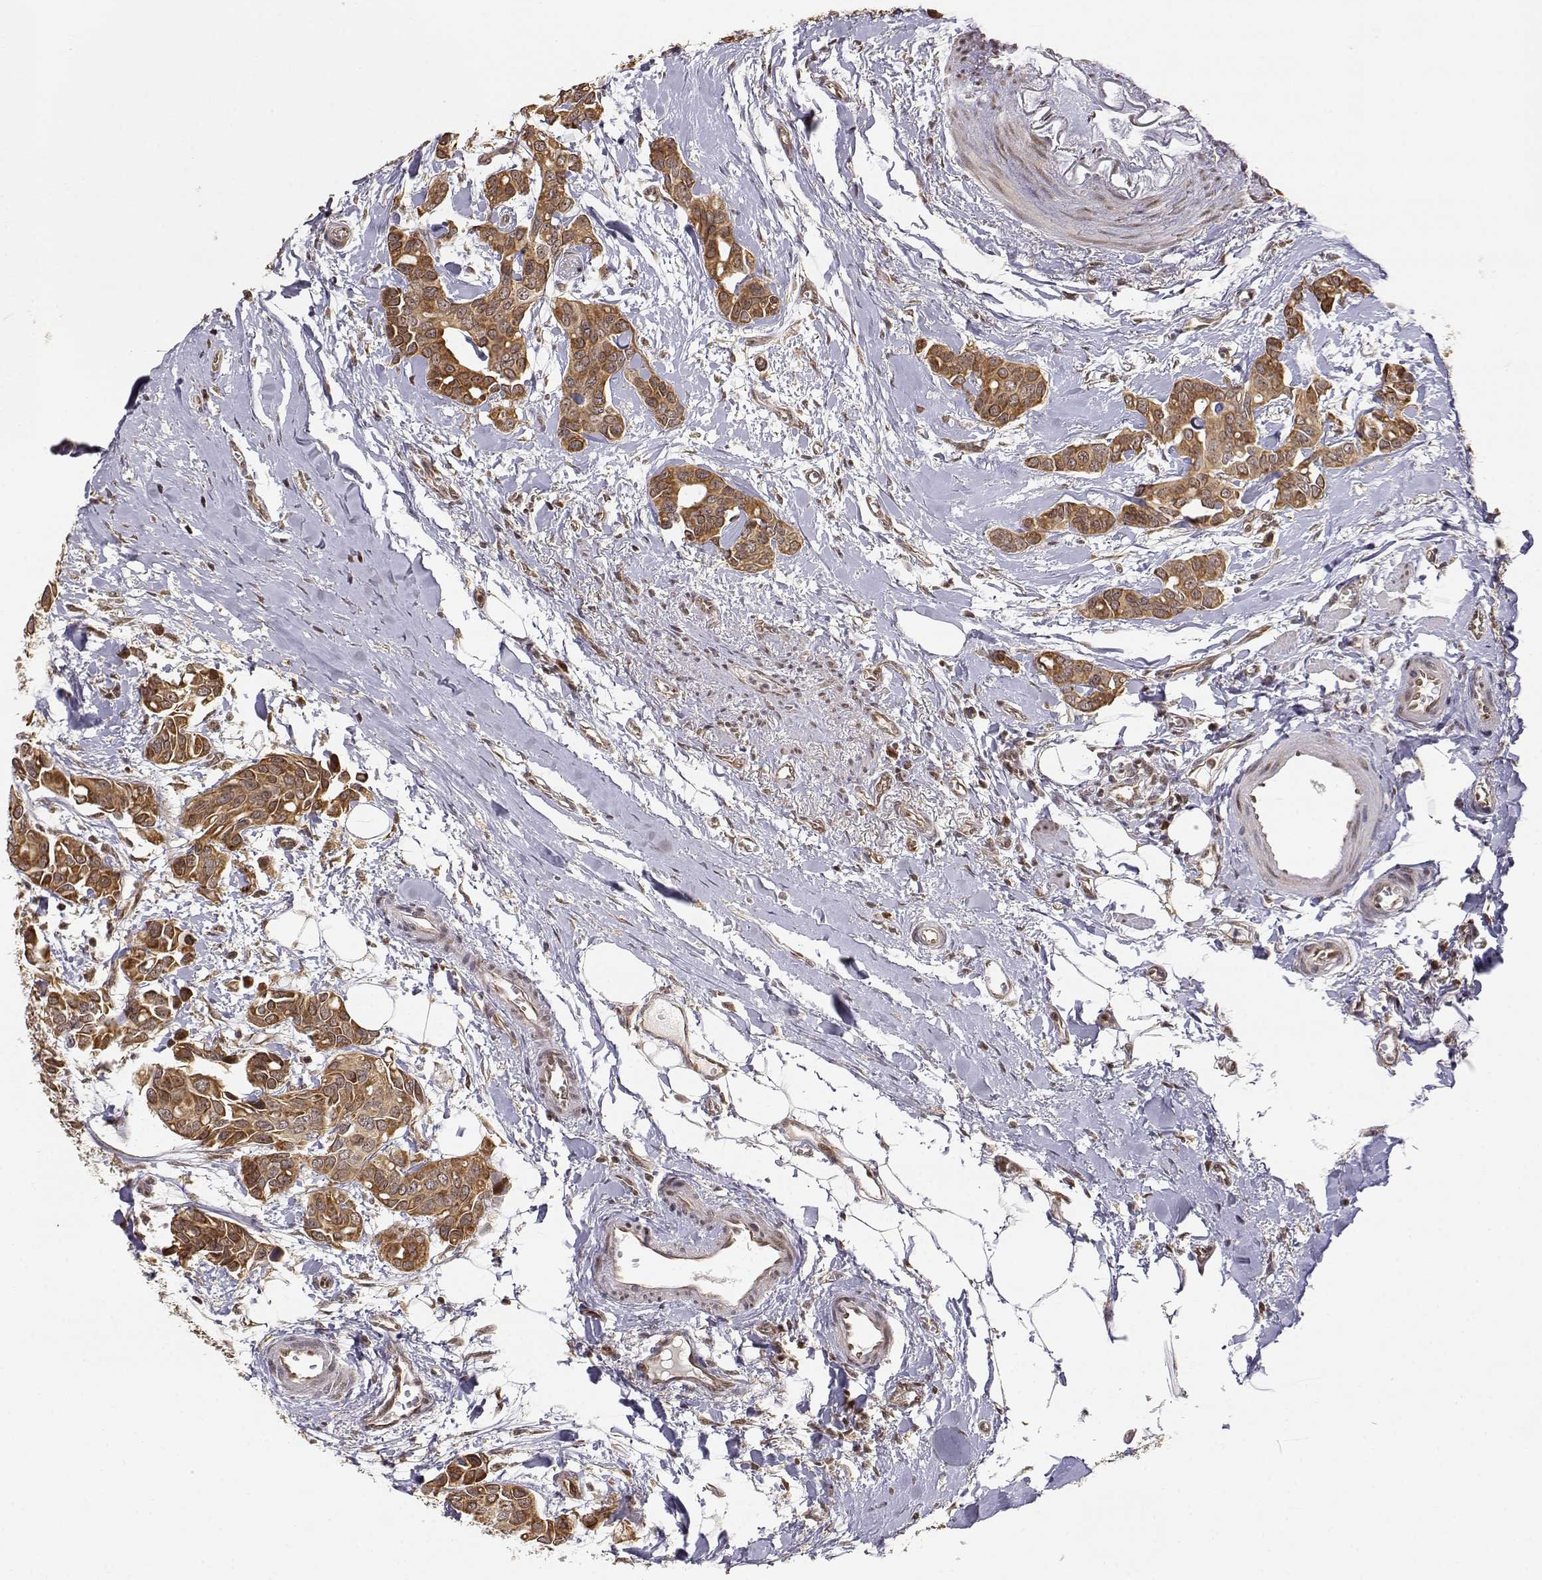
{"staining": {"intensity": "strong", "quantity": ">75%", "location": "cytoplasmic/membranous"}, "tissue": "breast cancer", "cell_type": "Tumor cells", "image_type": "cancer", "snomed": [{"axis": "morphology", "description": "Duct carcinoma"}, {"axis": "topography", "description": "Breast"}], "caption": "Strong cytoplasmic/membranous staining is seen in about >75% of tumor cells in breast intraductal carcinoma.", "gene": "BRCA1", "patient": {"sex": "female", "age": 54}}